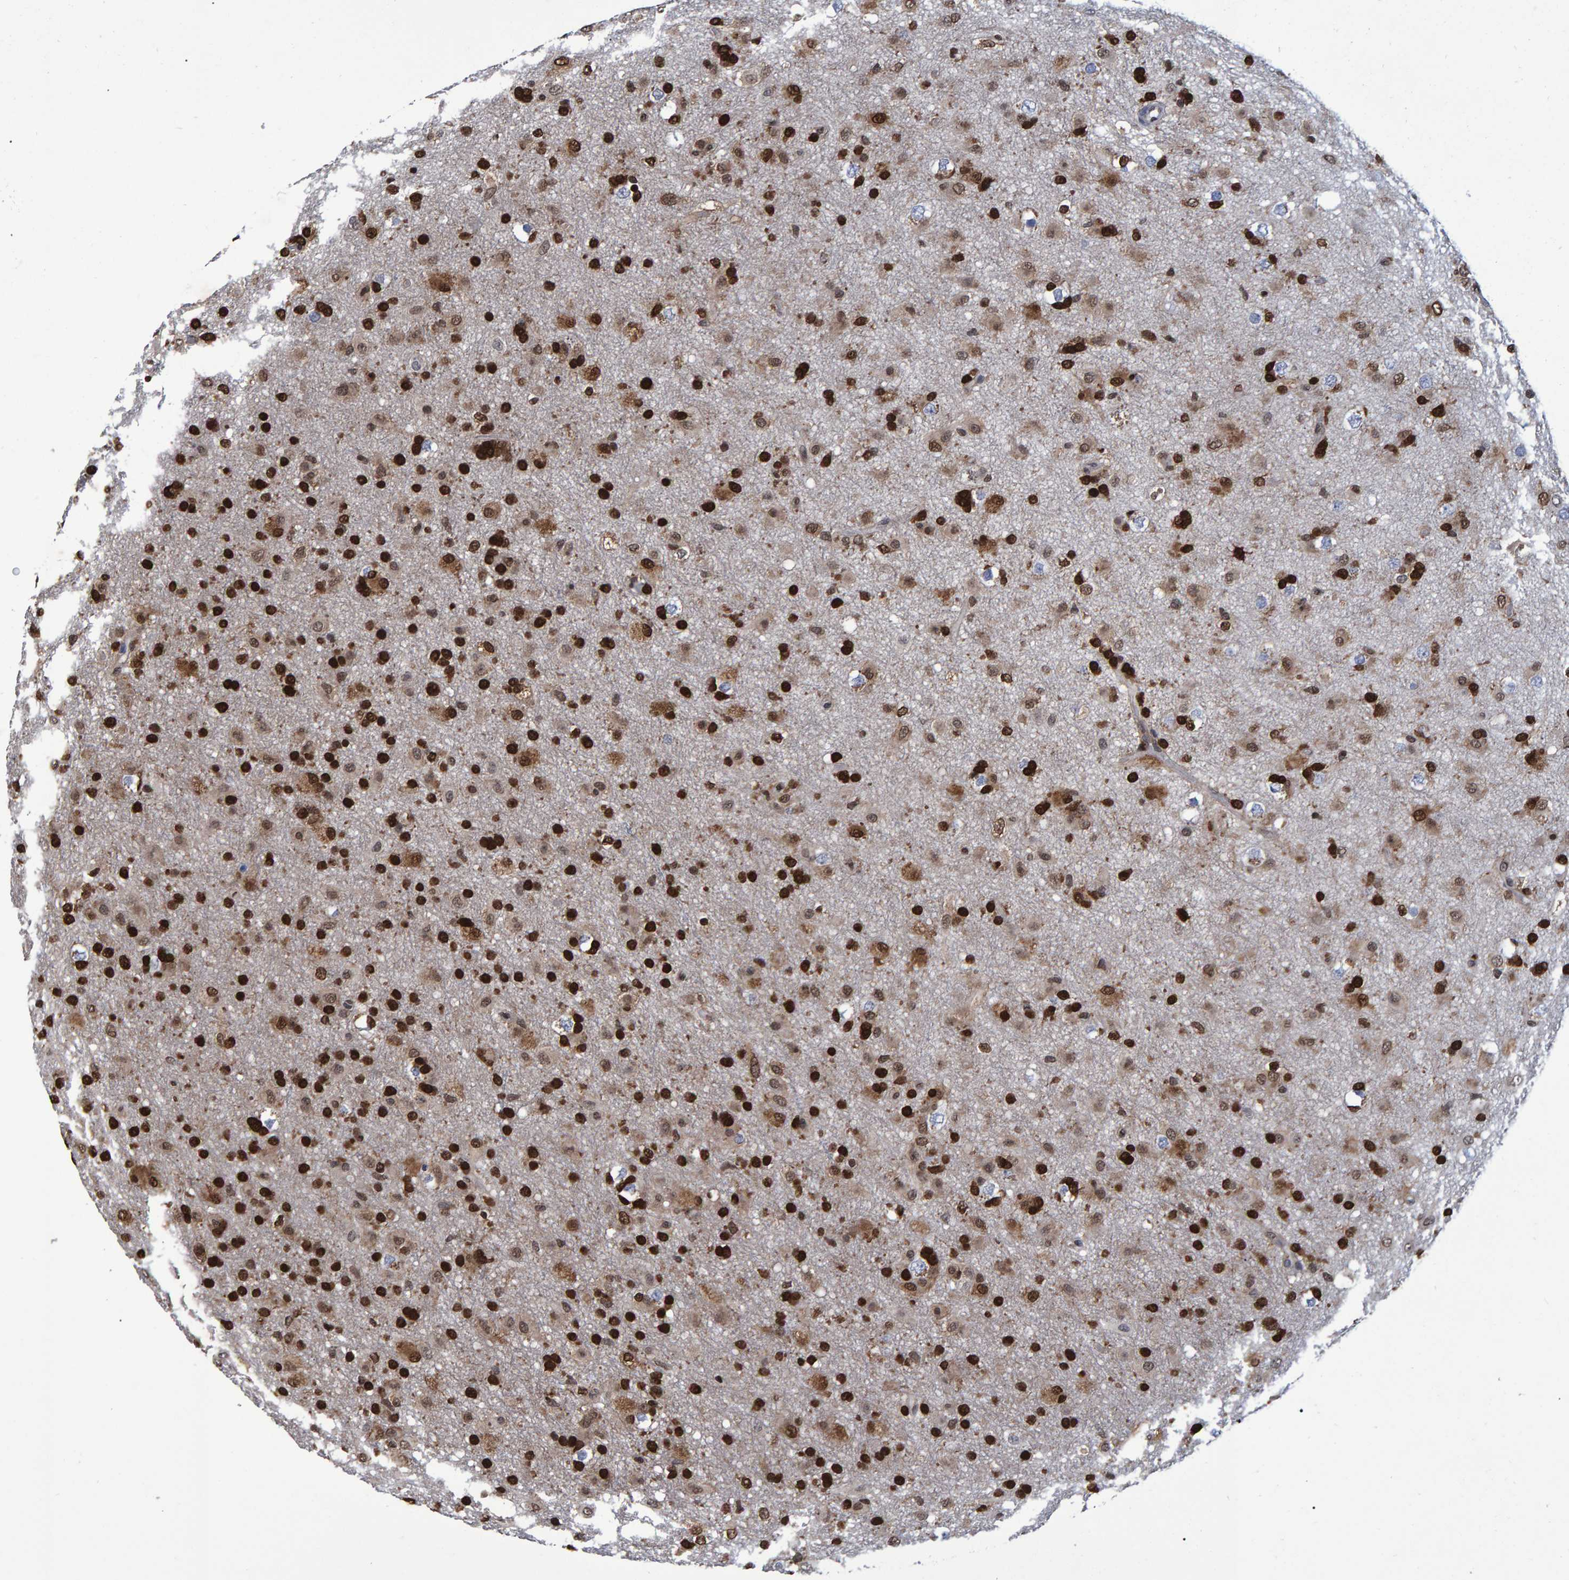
{"staining": {"intensity": "strong", "quantity": ">75%", "location": "cytoplasmic/membranous,nuclear"}, "tissue": "glioma", "cell_type": "Tumor cells", "image_type": "cancer", "snomed": [{"axis": "morphology", "description": "Glioma, malignant, Low grade"}, {"axis": "topography", "description": "Brain"}], "caption": "About >75% of tumor cells in human glioma display strong cytoplasmic/membranous and nuclear protein staining as visualized by brown immunohistochemical staining.", "gene": "QKI", "patient": {"sex": "male", "age": 65}}